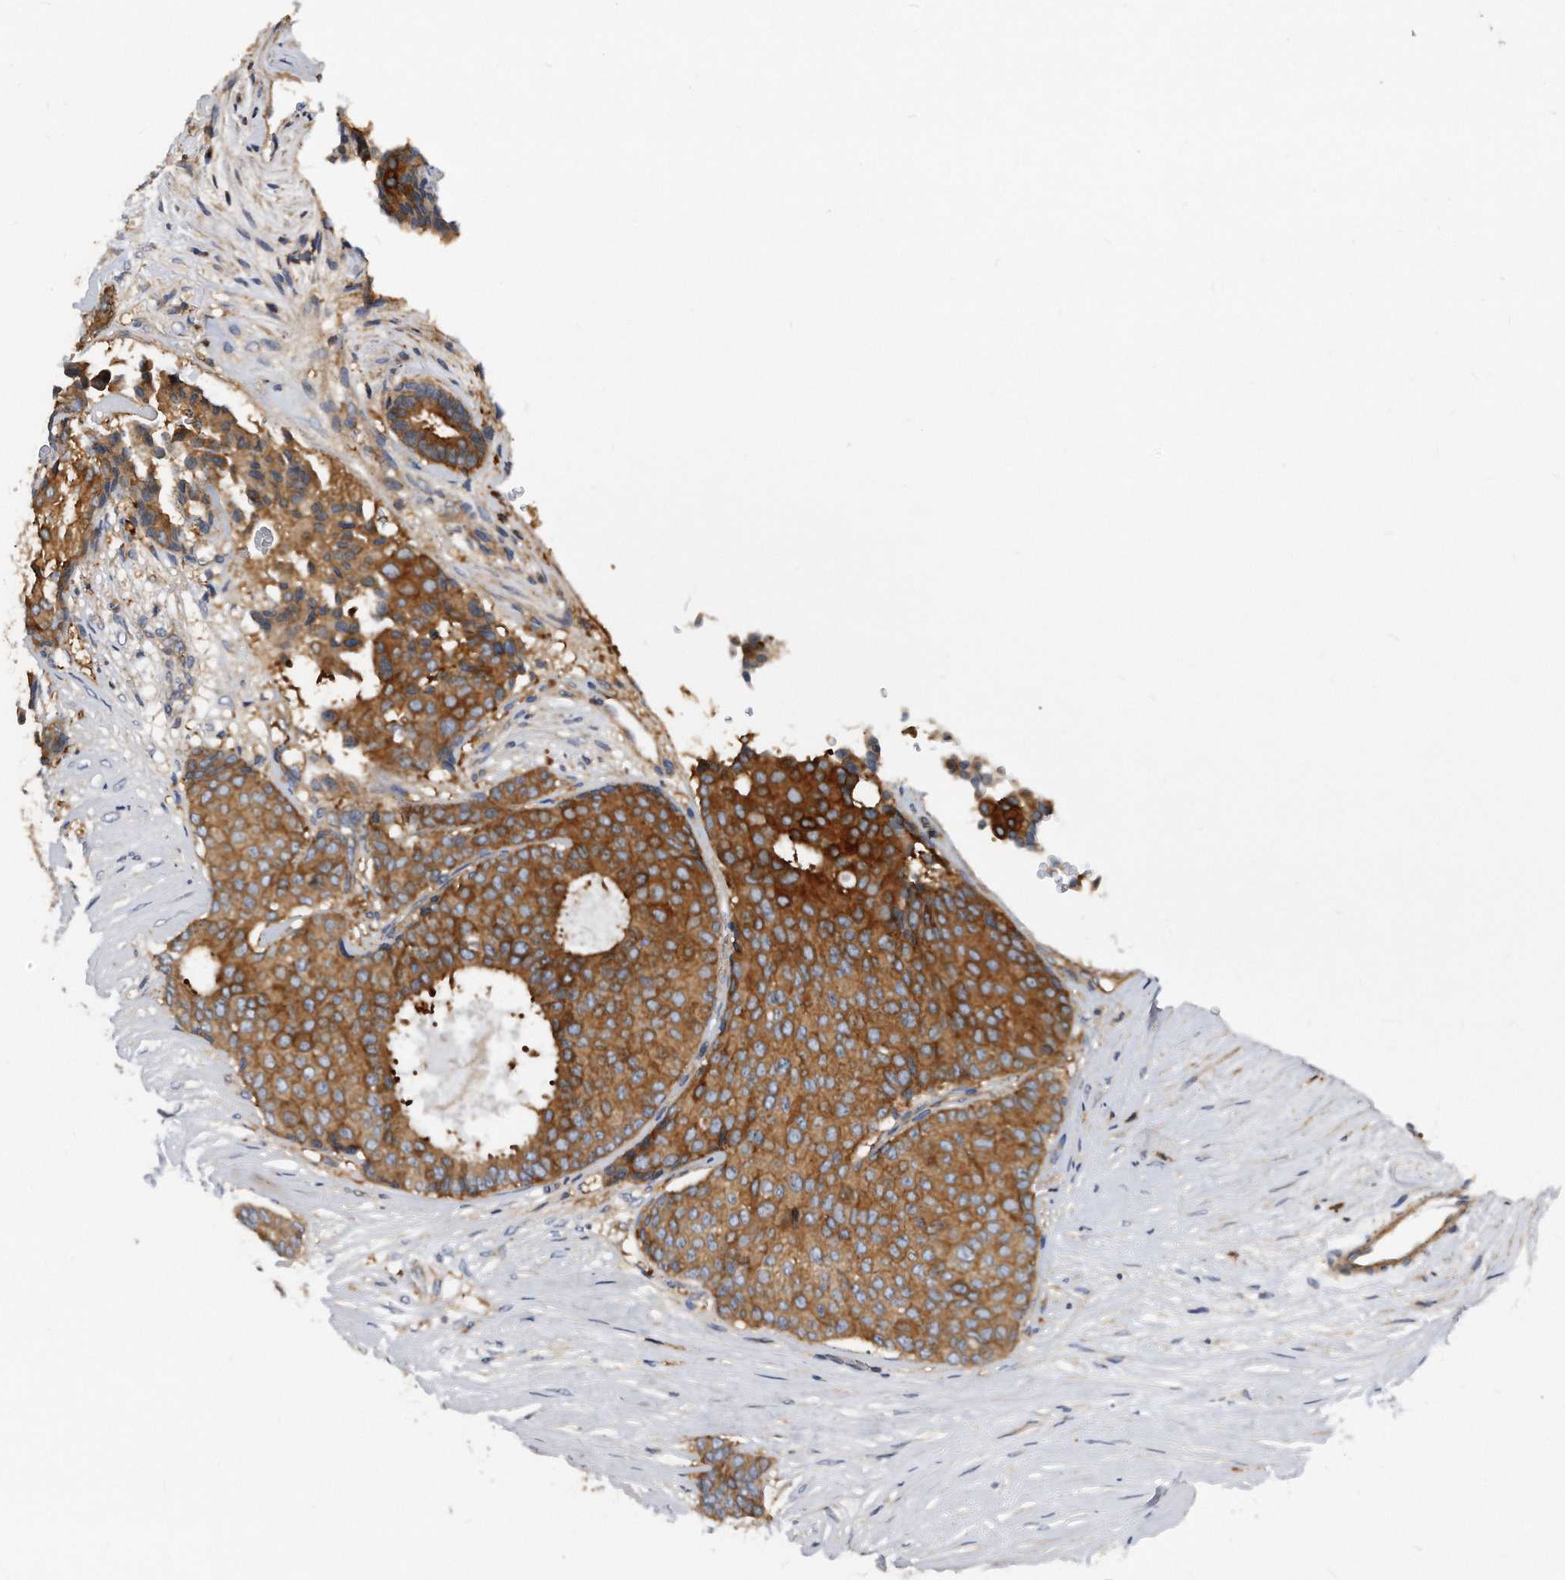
{"staining": {"intensity": "strong", "quantity": "25%-75%", "location": "cytoplasmic/membranous"}, "tissue": "breast cancer", "cell_type": "Tumor cells", "image_type": "cancer", "snomed": [{"axis": "morphology", "description": "Duct carcinoma"}, {"axis": "topography", "description": "Breast"}], "caption": "Intraductal carcinoma (breast) stained for a protein displays strong cytoplasmic/membranous positivity in tumor cells.", "gene": "ATG5", "patient": {"sex": "female", "age": 75}}